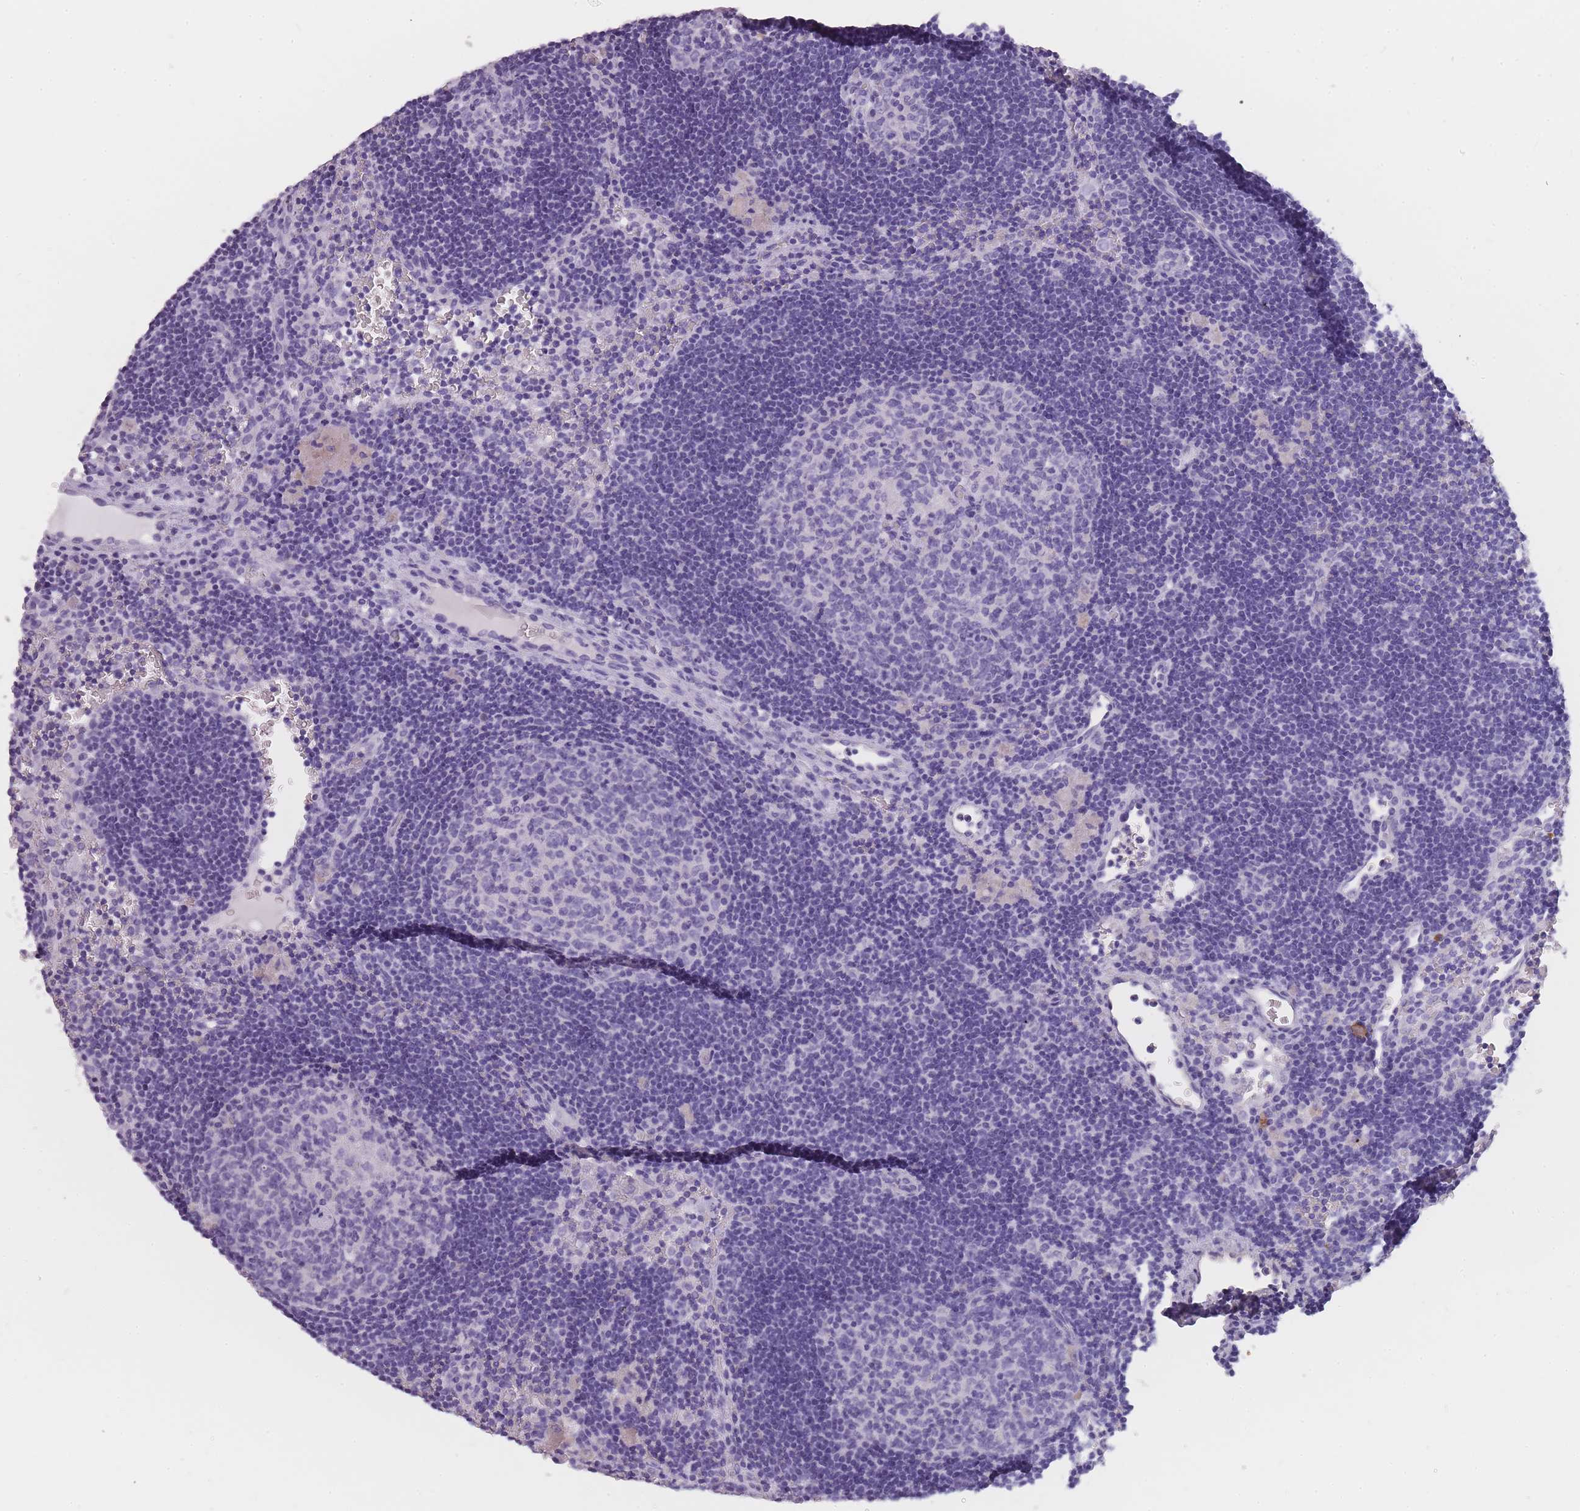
{"staining": {"intensity": "negative", "quantity": "none", "location": "none"}, "tissue": "lymph node", "cell_type": "Germinal center cells", "image_type": "normal", "snomed": [{"axis": "morphology", "description": "Normal tissue, NOS"}, {"axis": "topography", "description": "Lymph node"}], "caption": "The image shows no significant staining in germinal center cells of lymph node.", "gene": "TCP11X1", "patient": {"sex": "male", "age": 62}}